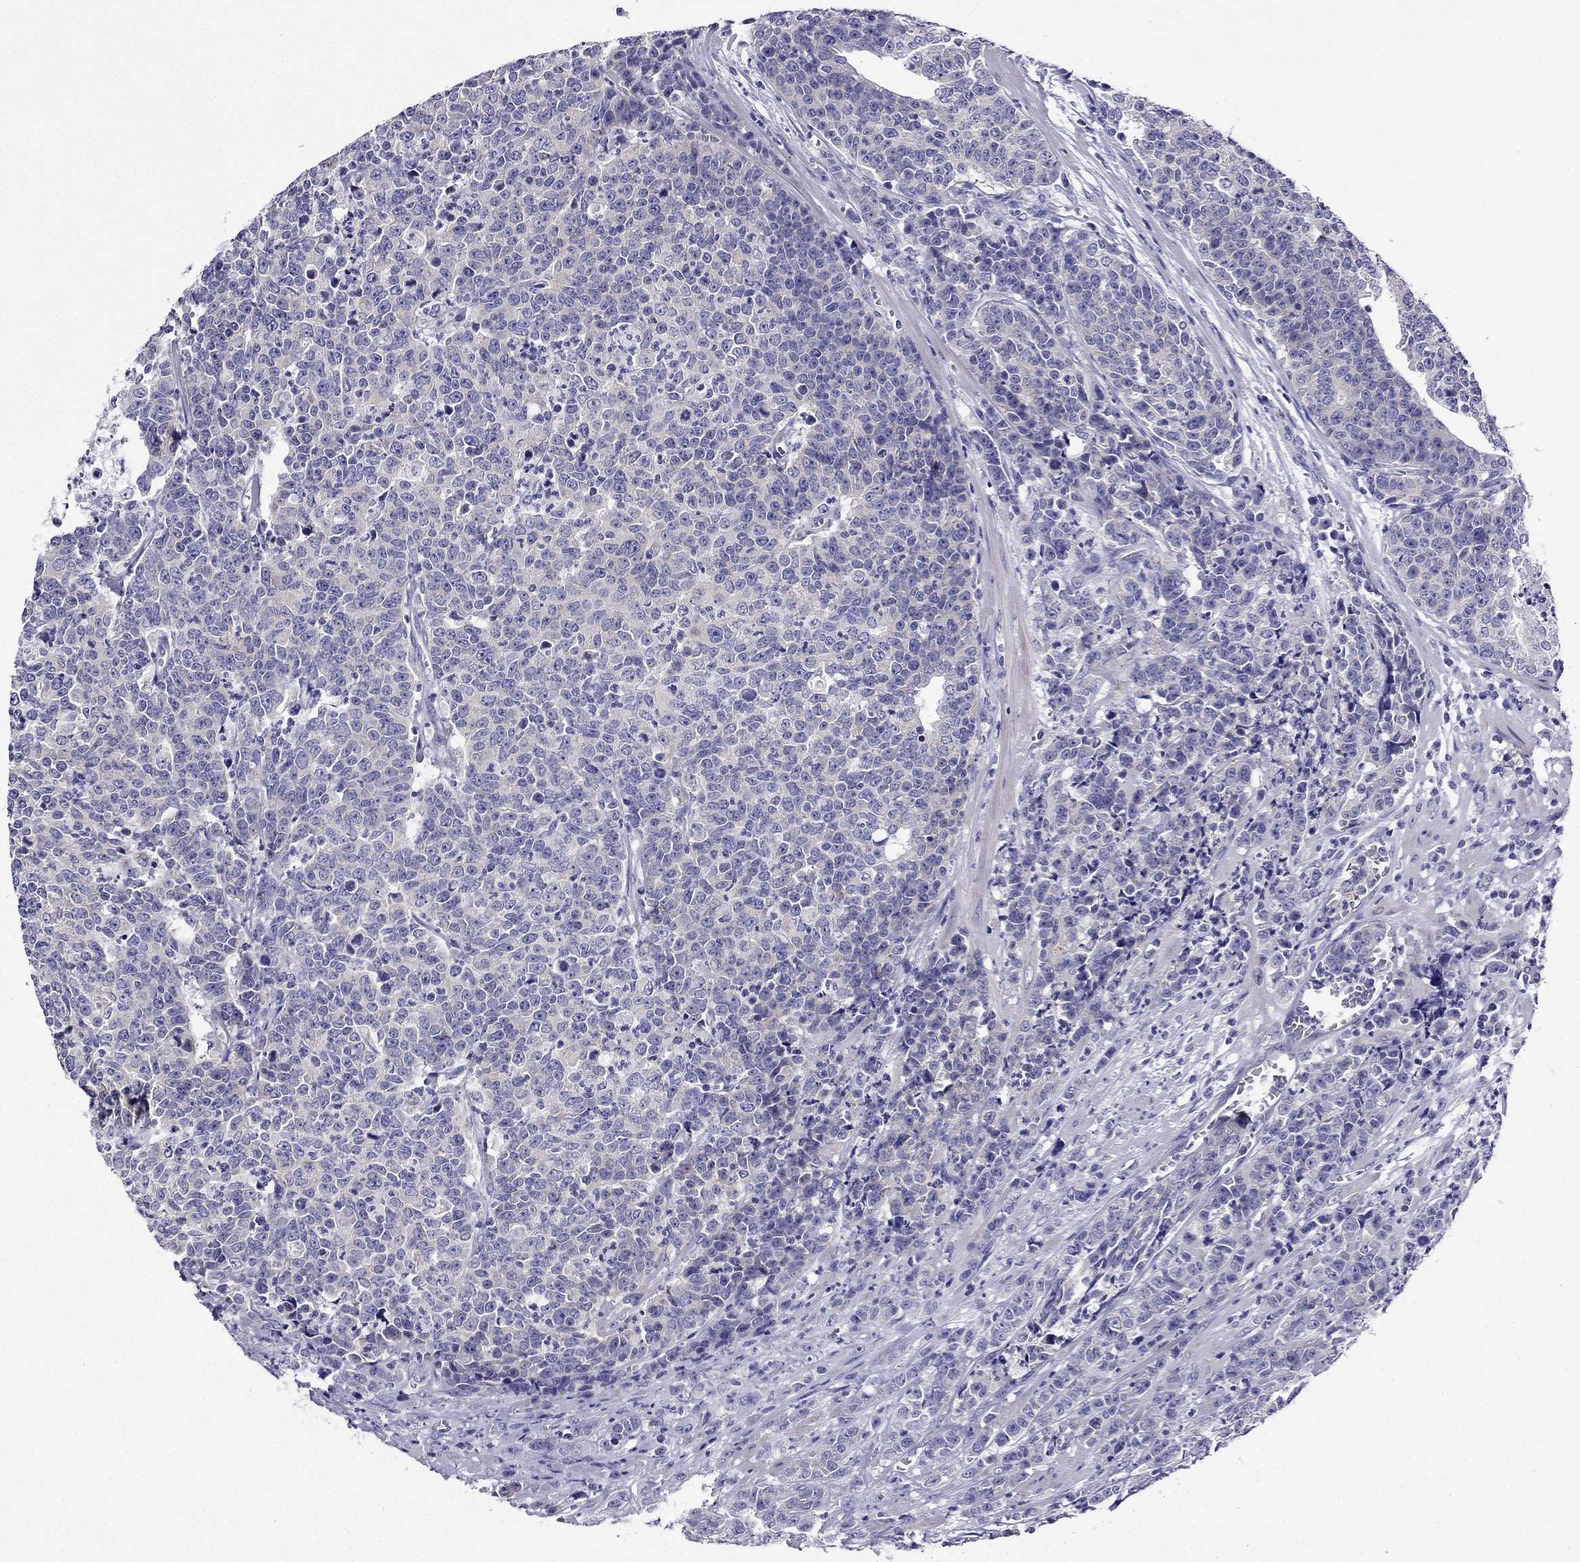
{"staining": {"intensity": "negative", "quantity": "none", "location": "none"}, "tissue": "prostate cancer", "cell_type": "Tumor cells", "image_type": "cancer", "snomed": [{"axis": "morphology", "description": "Adenocarcinoma, NOS"}, {"axis": "topography", "description": "Prostate"}], "caption": "Human prostate cancer (adenocarcinoma) stained for a protein using IHC displays no staining in tumor cells.", "gene": "KIF5A", "patient": {"sex": "male", "age": 67}}